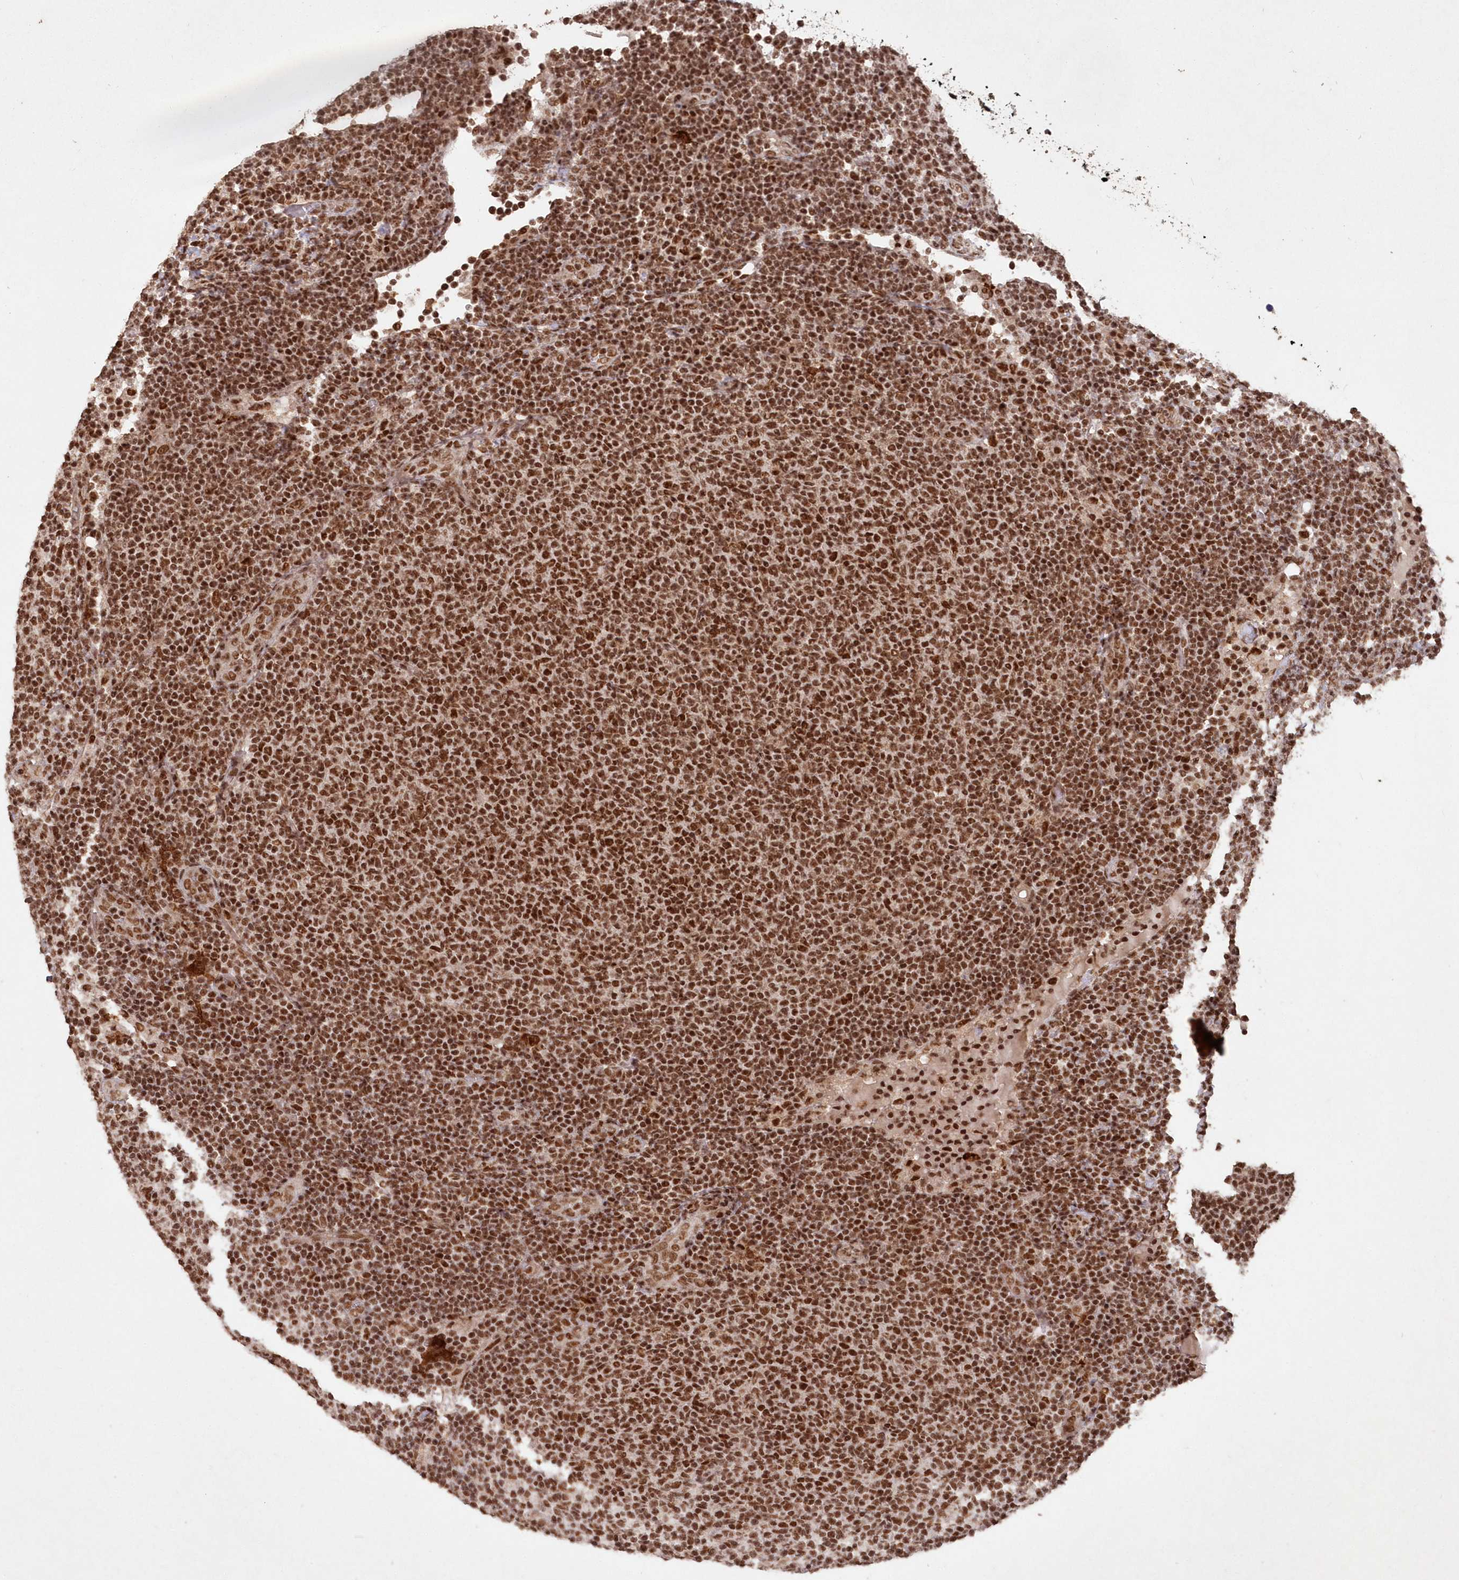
{"staining": {"intensity": "strong", "quantity": ">75%", "location": "nuclear"}, "tissue": "lymphoma", "cell_type": "Tumor cells", "image_type": "cancer", "snomed": [{"axis": "morphology", "description": "Malignant lymphoma, non-Hodgkin's type, Low grade"}, {"axis": "topography", "description": "Lymph node"}], "caption": "This is an image of IHC staining of lymphoma, which shows strong staining in the nuclear of tumor cells.", "gene": "PDS5A", "patient": {"sex": "male", "age": 66}}